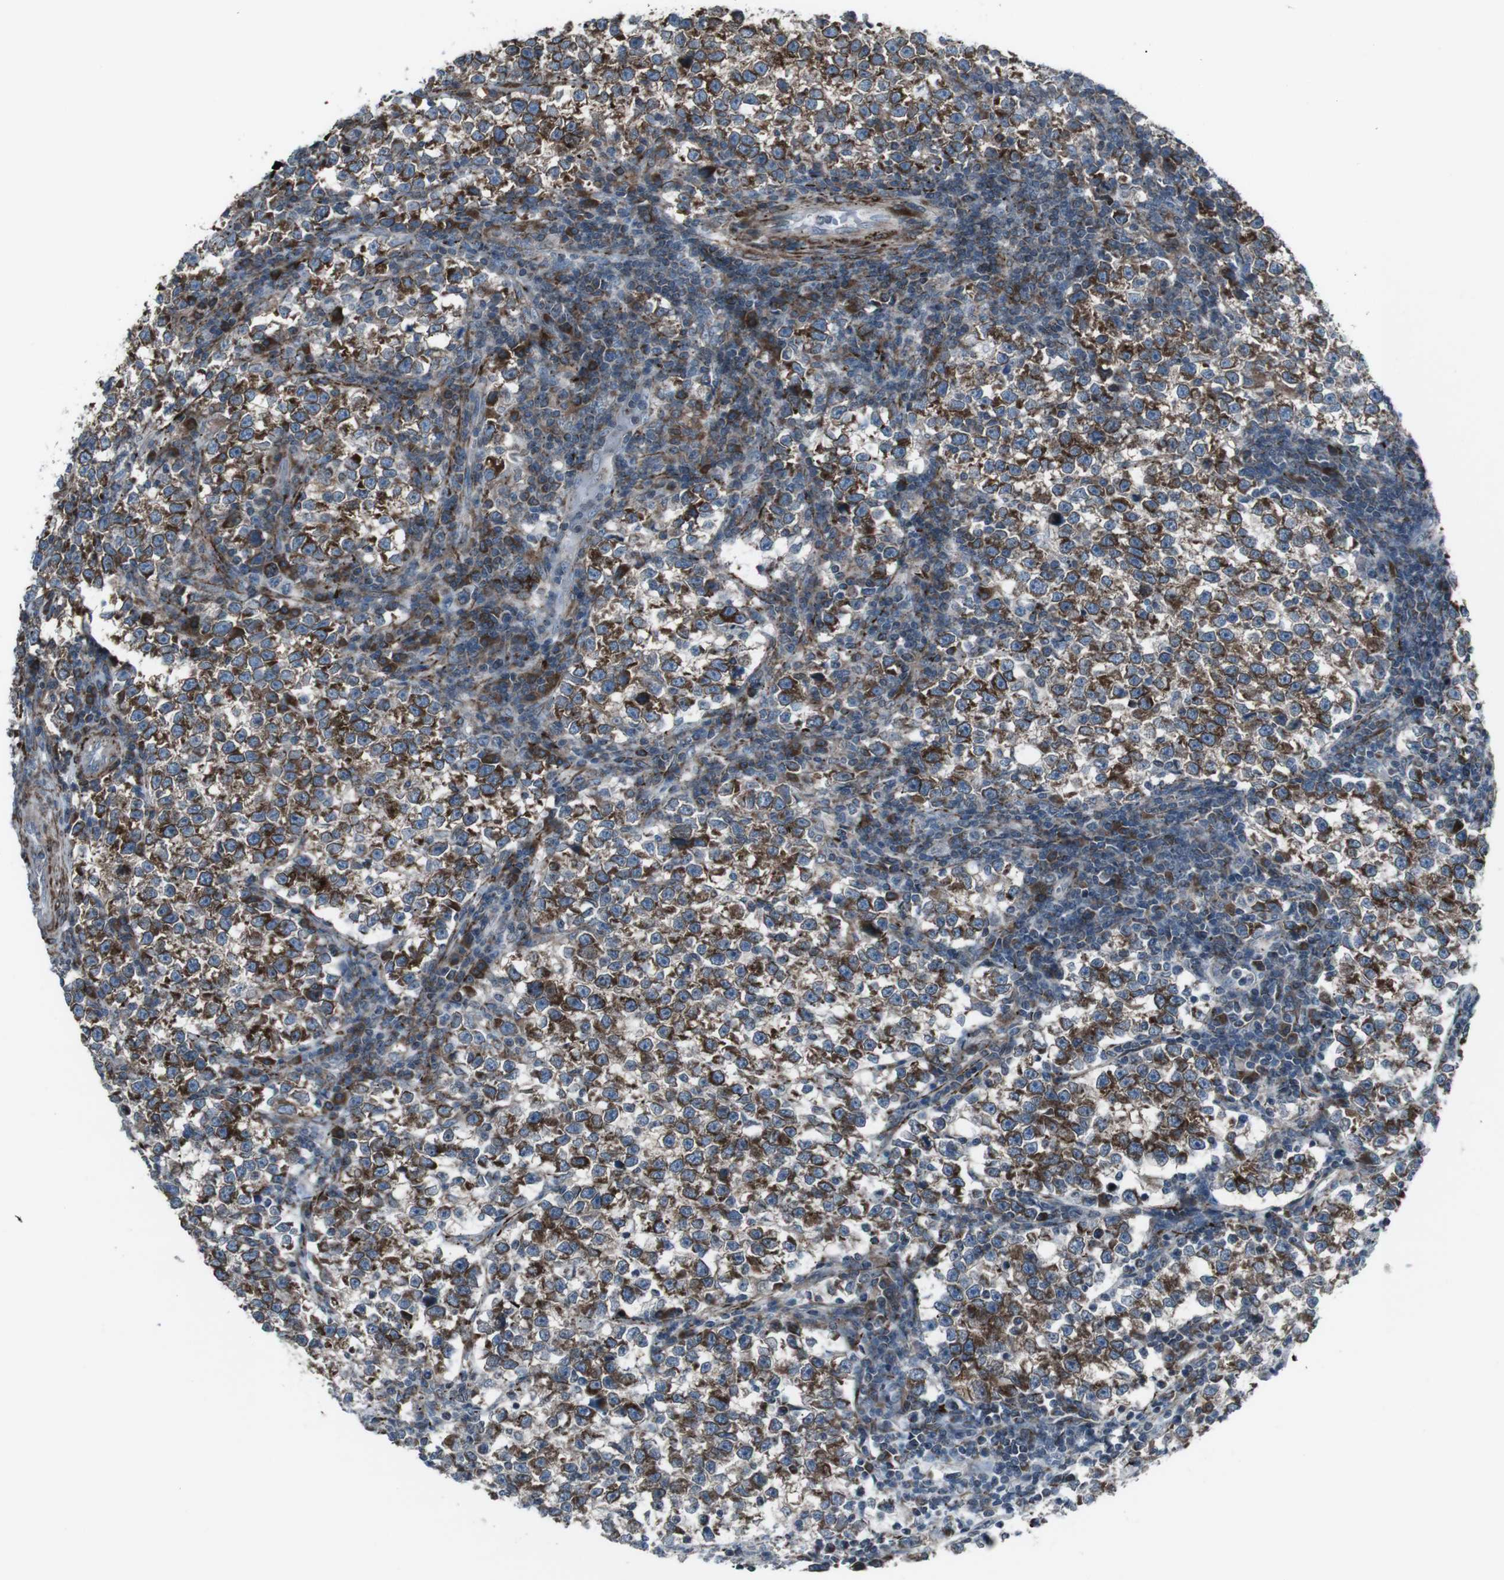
{"staining": {"intensity": "strong", "quantity": "25%-75%", "location": "cytoplasmic/membranous"}, "tissue": "testis cancer", "cell_type": "Tumor cells", "image_type": "cancer", "snomed": [{"axis": "morphology", "description": "Normal tissue, NOS"}, {"axis": "morphology", "description": "Seminoma, NOS"}, {"axis": "topography", "description": "Testis"}], "caption": "A brown stain labels strong cytoplasmic/membranous staining of a protein in human testis cancer tumor cells.", "gene": "LNPK", "patient": {"sex": "male", "age": 43}}